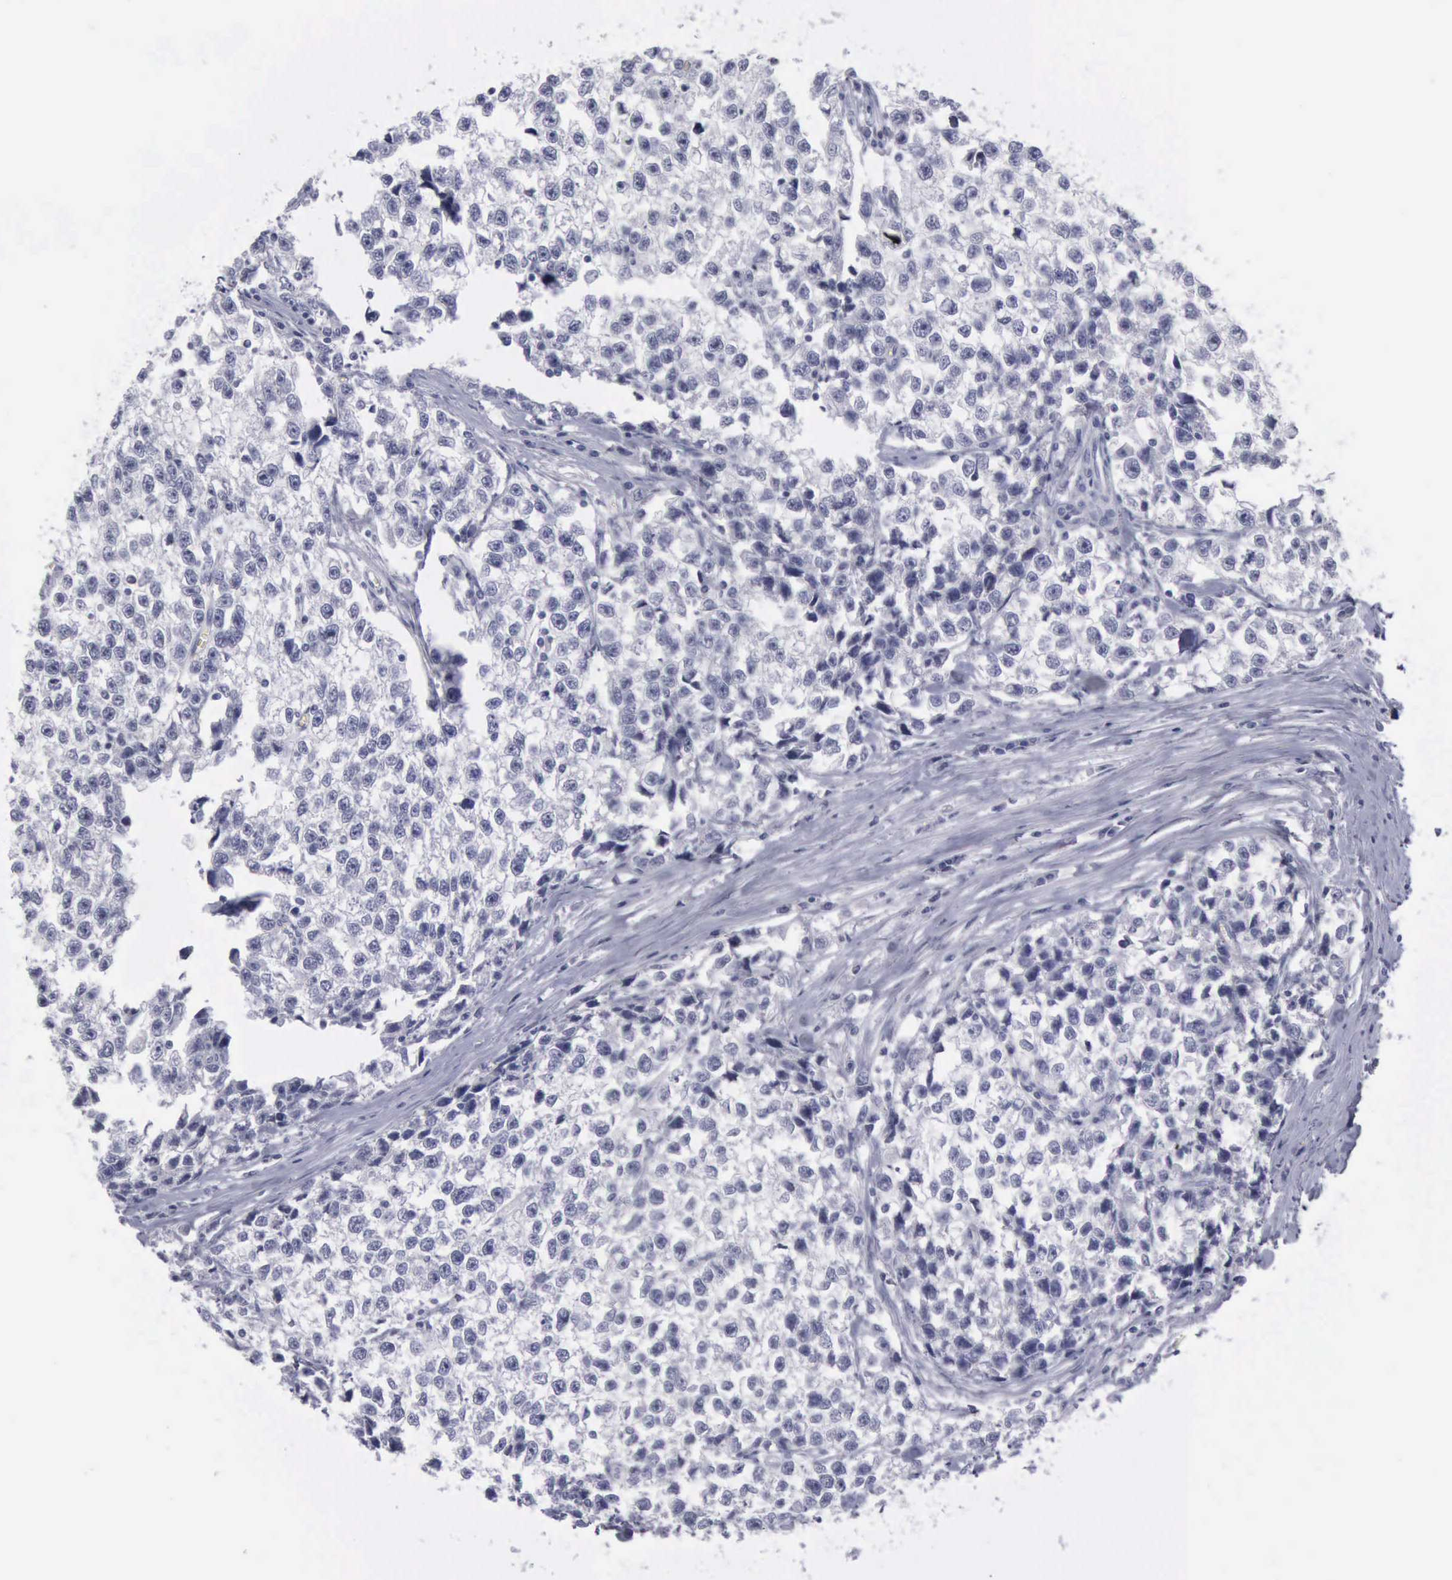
{"staining": {"intensity": "negative", "quantity": "none", "location": "none"}, "tissue": "testis cancer", "cell_type": "Tumor cells", "image_type": "cancer", "snomed": [{"axis": "morphology", "description": "Seminoma, NOS"}, {"axis": "morphology", "description": "Carcinoma, Embryonal, NOS"}, {"axis": "topography", "description": "Testis"}], "caption": "Human testis cancer stained for a protein using immunohistochemistry (IHC) demonstrates no staining in tumor cells.", "gene": "KRT13", "patient": {"sex": "male", "age": 30}}